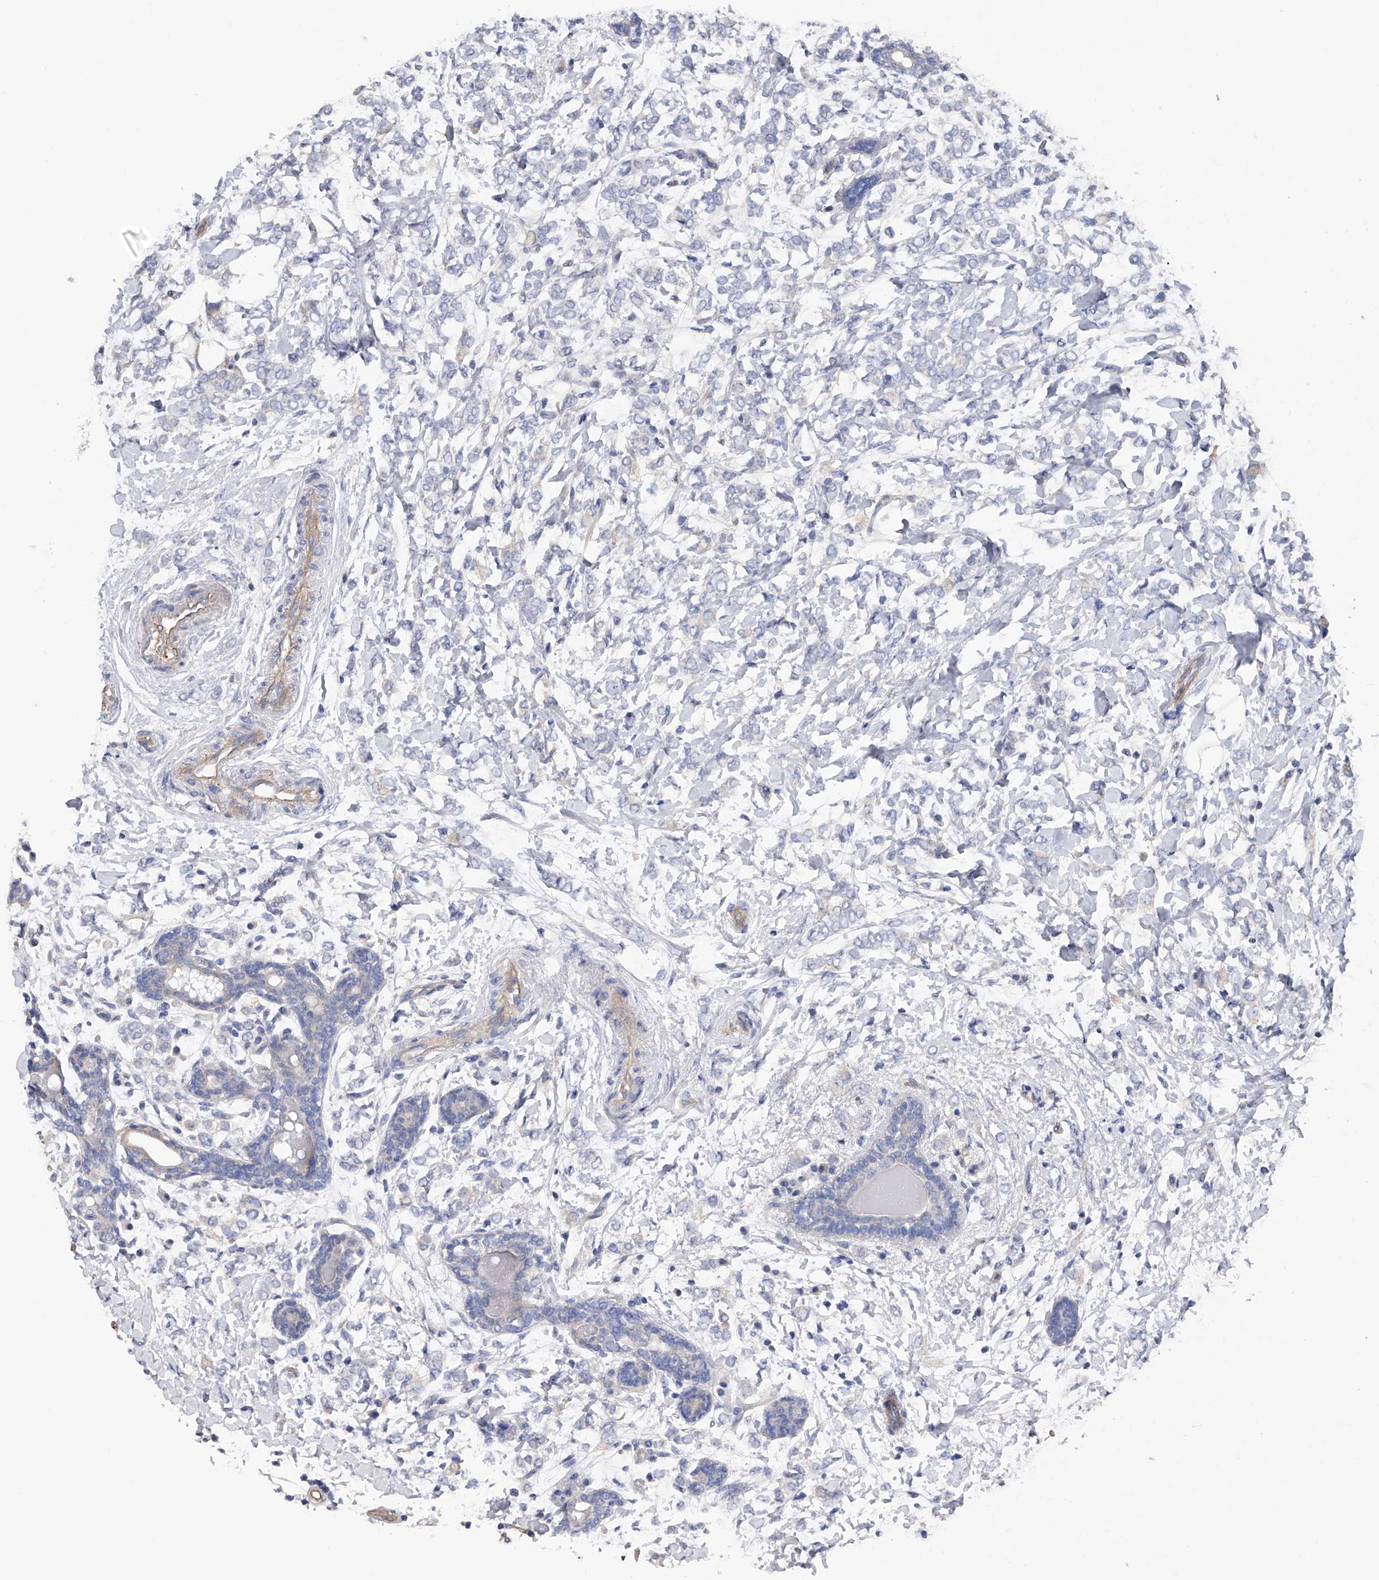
{"staining": {"intensity": "negative", "quantity": "none", "location": "none"}, "tissue": "breast cancer", "cell_type": "Tumor cells", "image_type": "cancer", "snomed": [{"axis": "morphology", "description": "Normal tissue, NOS"}, {"axis": "morphology", "description": "Lobular carcinoma"}, {"axis": "topography", "description": "Breast"}], "caption": "Breast lobular carcinoma was stained to show a protein in brown. There is no significant staining in tumor cells.", "gene": "RWDD2A", "patient": {"sex": "female", "age": 47}}